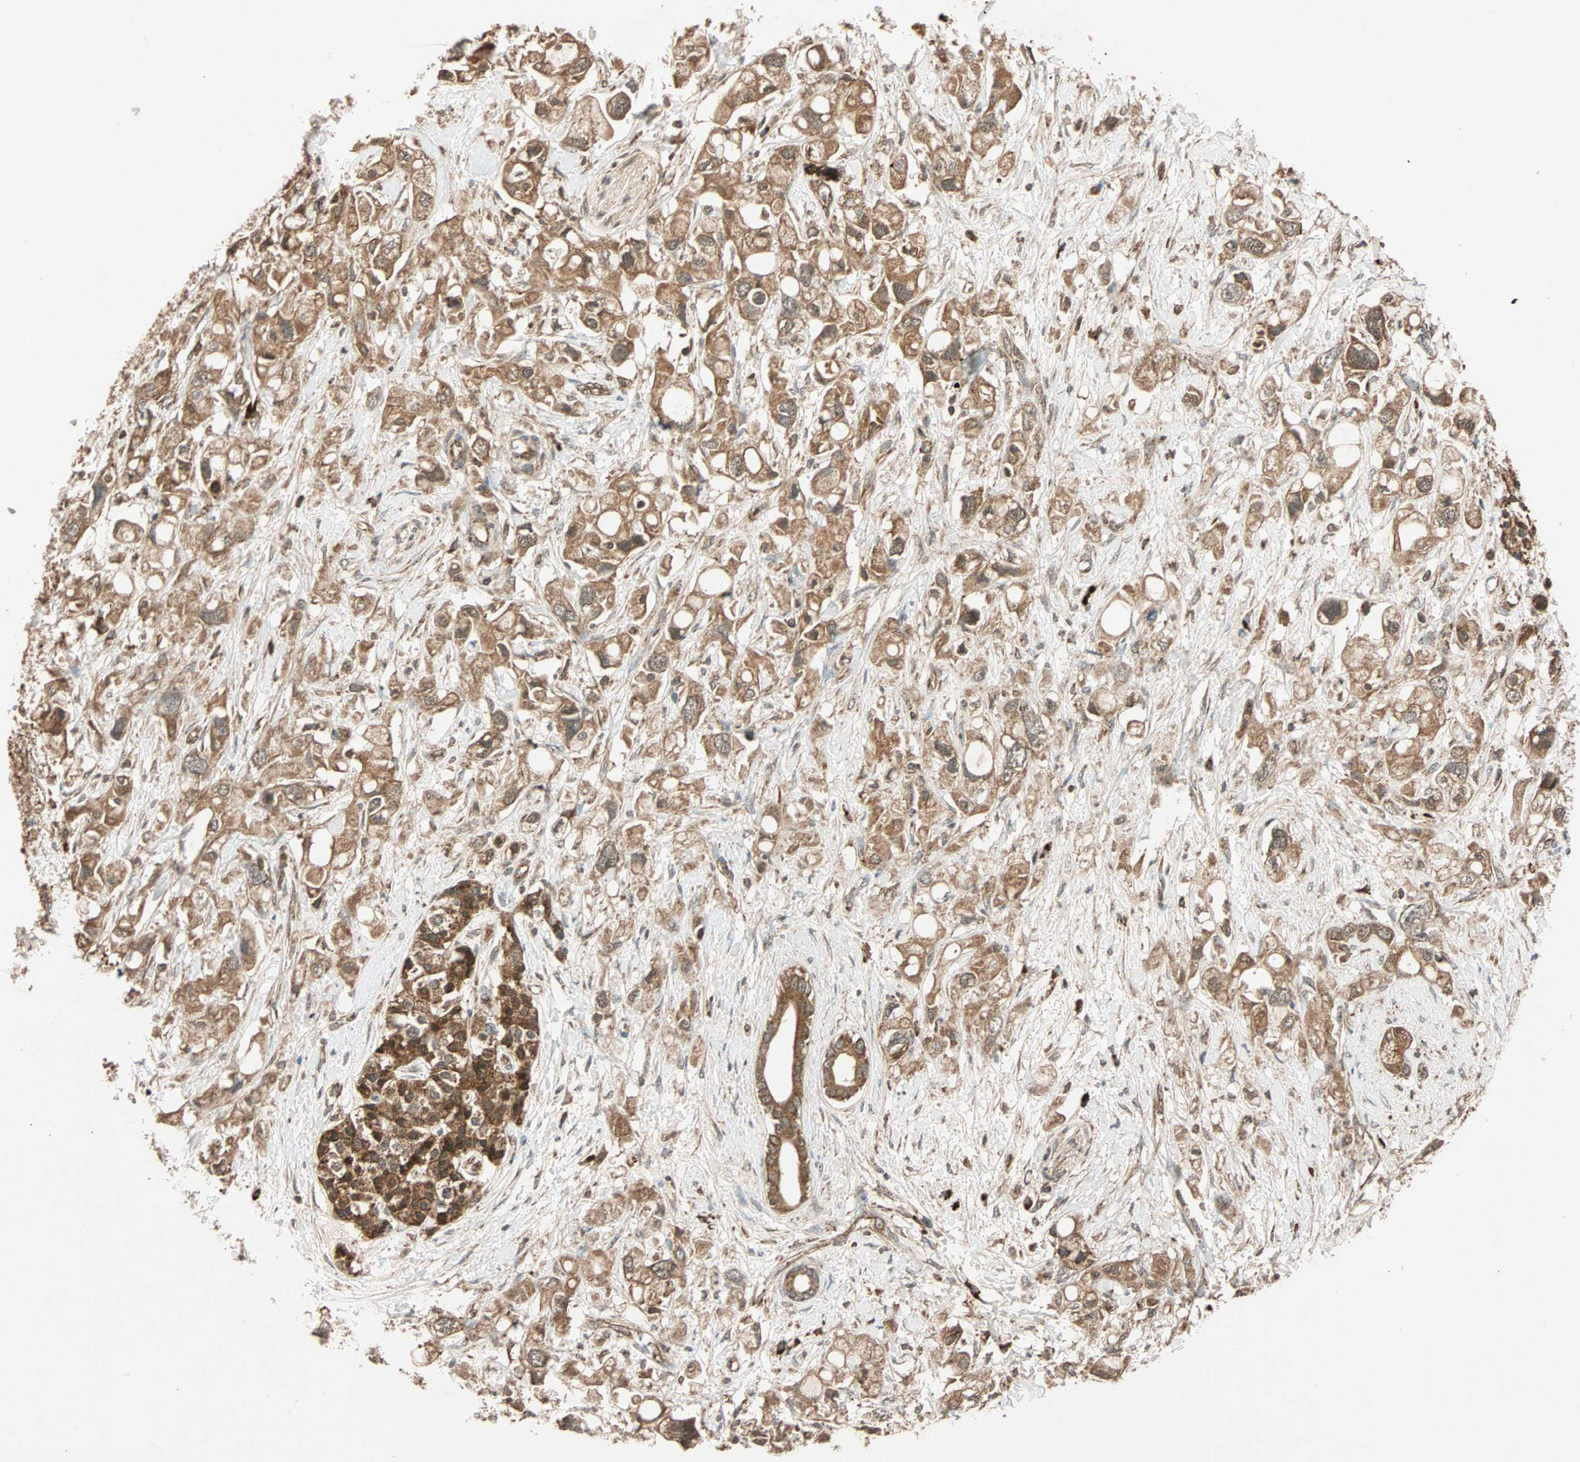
{"staining": {"intensity": "moderate", "quantity": ">75%", "location": "cytoplasmic/membranous"}, "tissue": "pancreatic cancer", "cell_type": "Tumor cells", "image_type": "cancer", "snomed": [{"axis": "morphology", "description": "Adenocarcinoma, NOS"}, {"axis": "topography", "description": "Pancreas"}], "caption": "The immunohistochemical stain shows moderate cytoplasmic/membranous staining in tumor cells of pancreatic adenocarcinoma tissue.", "gene": "MAPK1", "patient": {"sex": "female", "age": 56}}